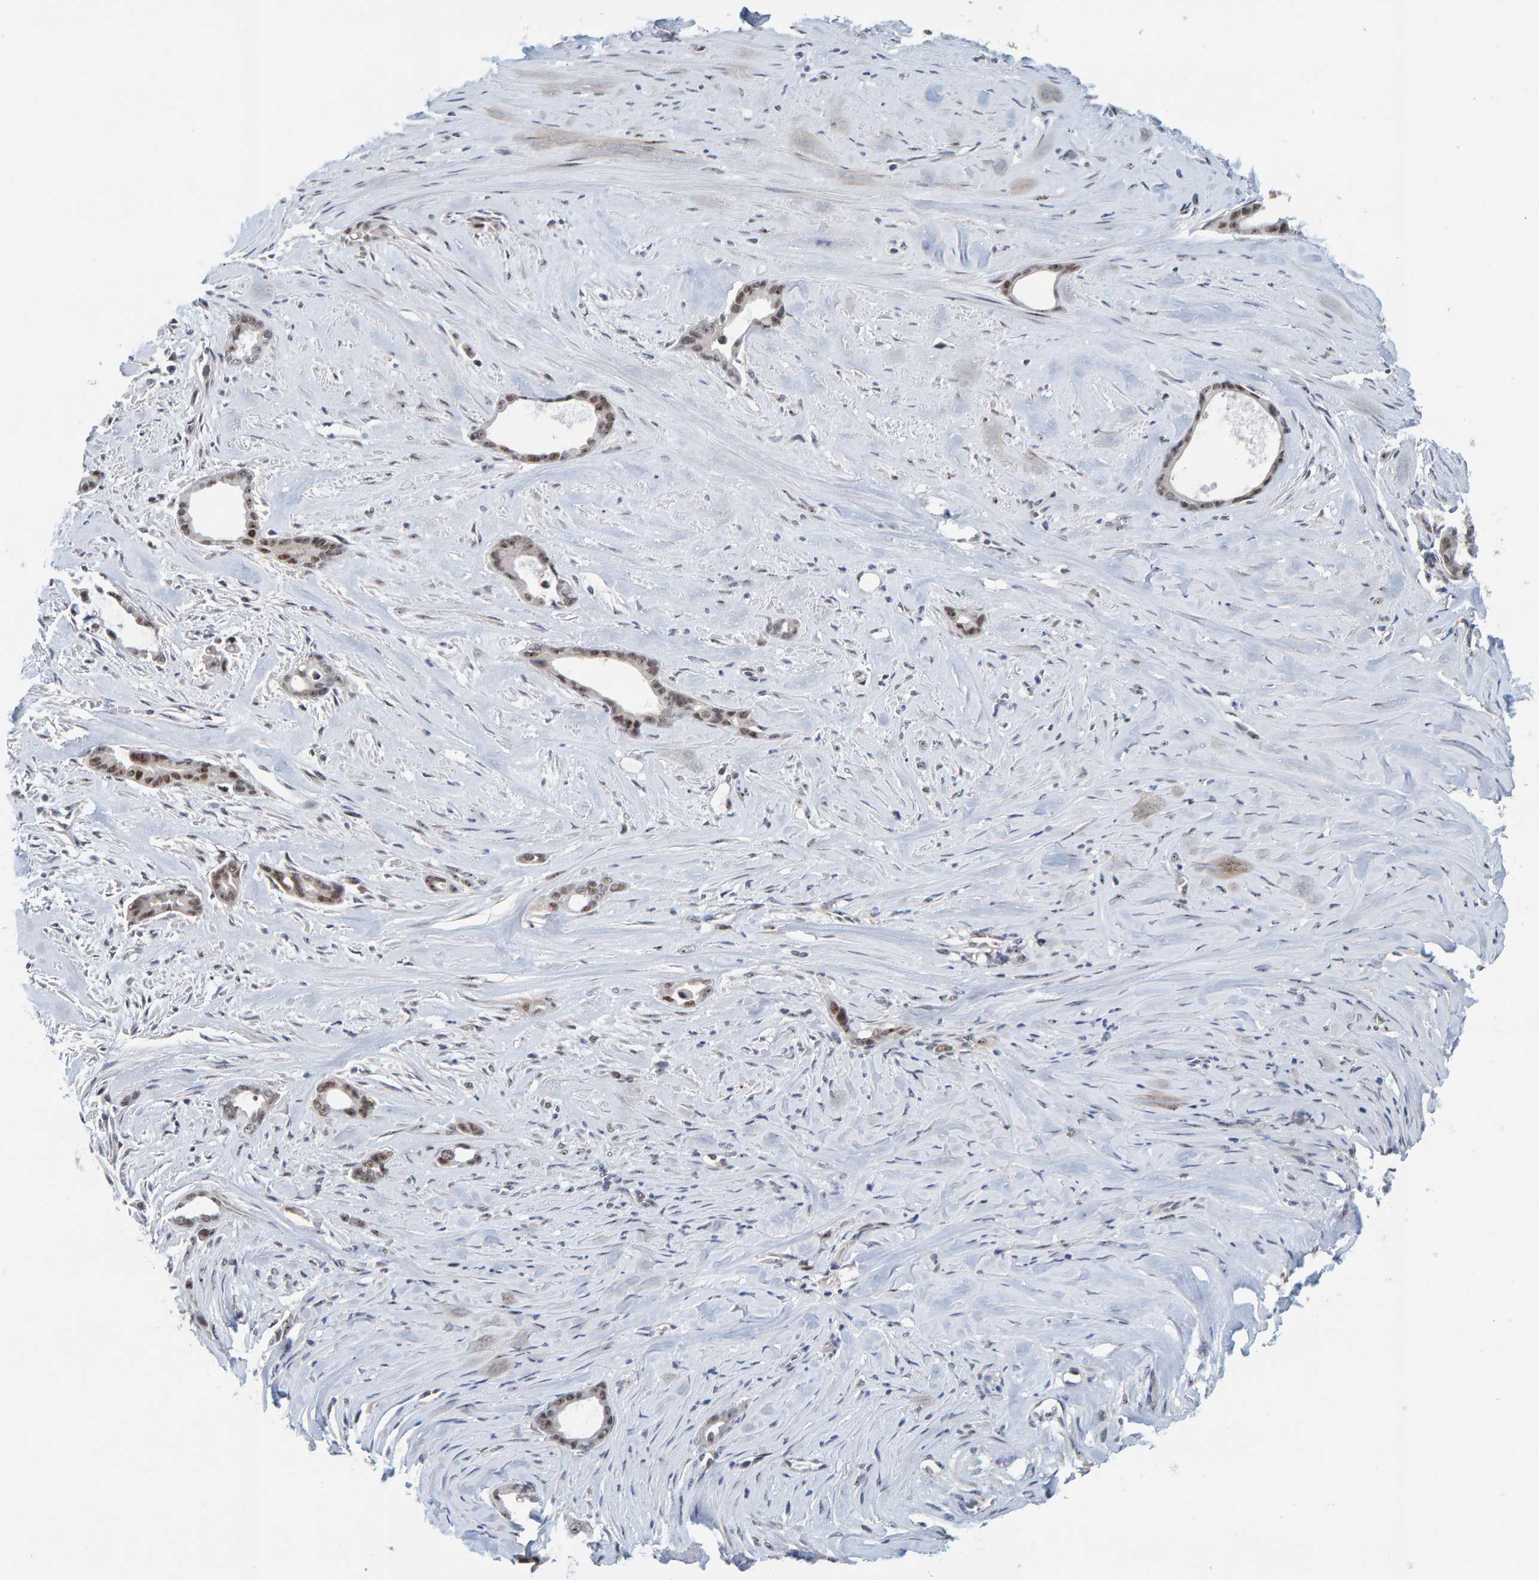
{"staining": {"intensity": "moderate", "quantity": ">75%", "location": "nuclear"}, "tissue": "liver cancer", "cell_type": "Tumor cells", "image_type": "cancer", "snomed": [{"axis": "morphology", "description": "Cholangiocarcinoma"}, {"axis": "topography", "description": "Liver"}], "caption": "Moderate nuclear expression for a protein is seen in approximately >75% of tumor cells of liver cancer using immunohistochemistry.", "gene": "POLR1E", "patient": {"sex": "female", "age": 55}}